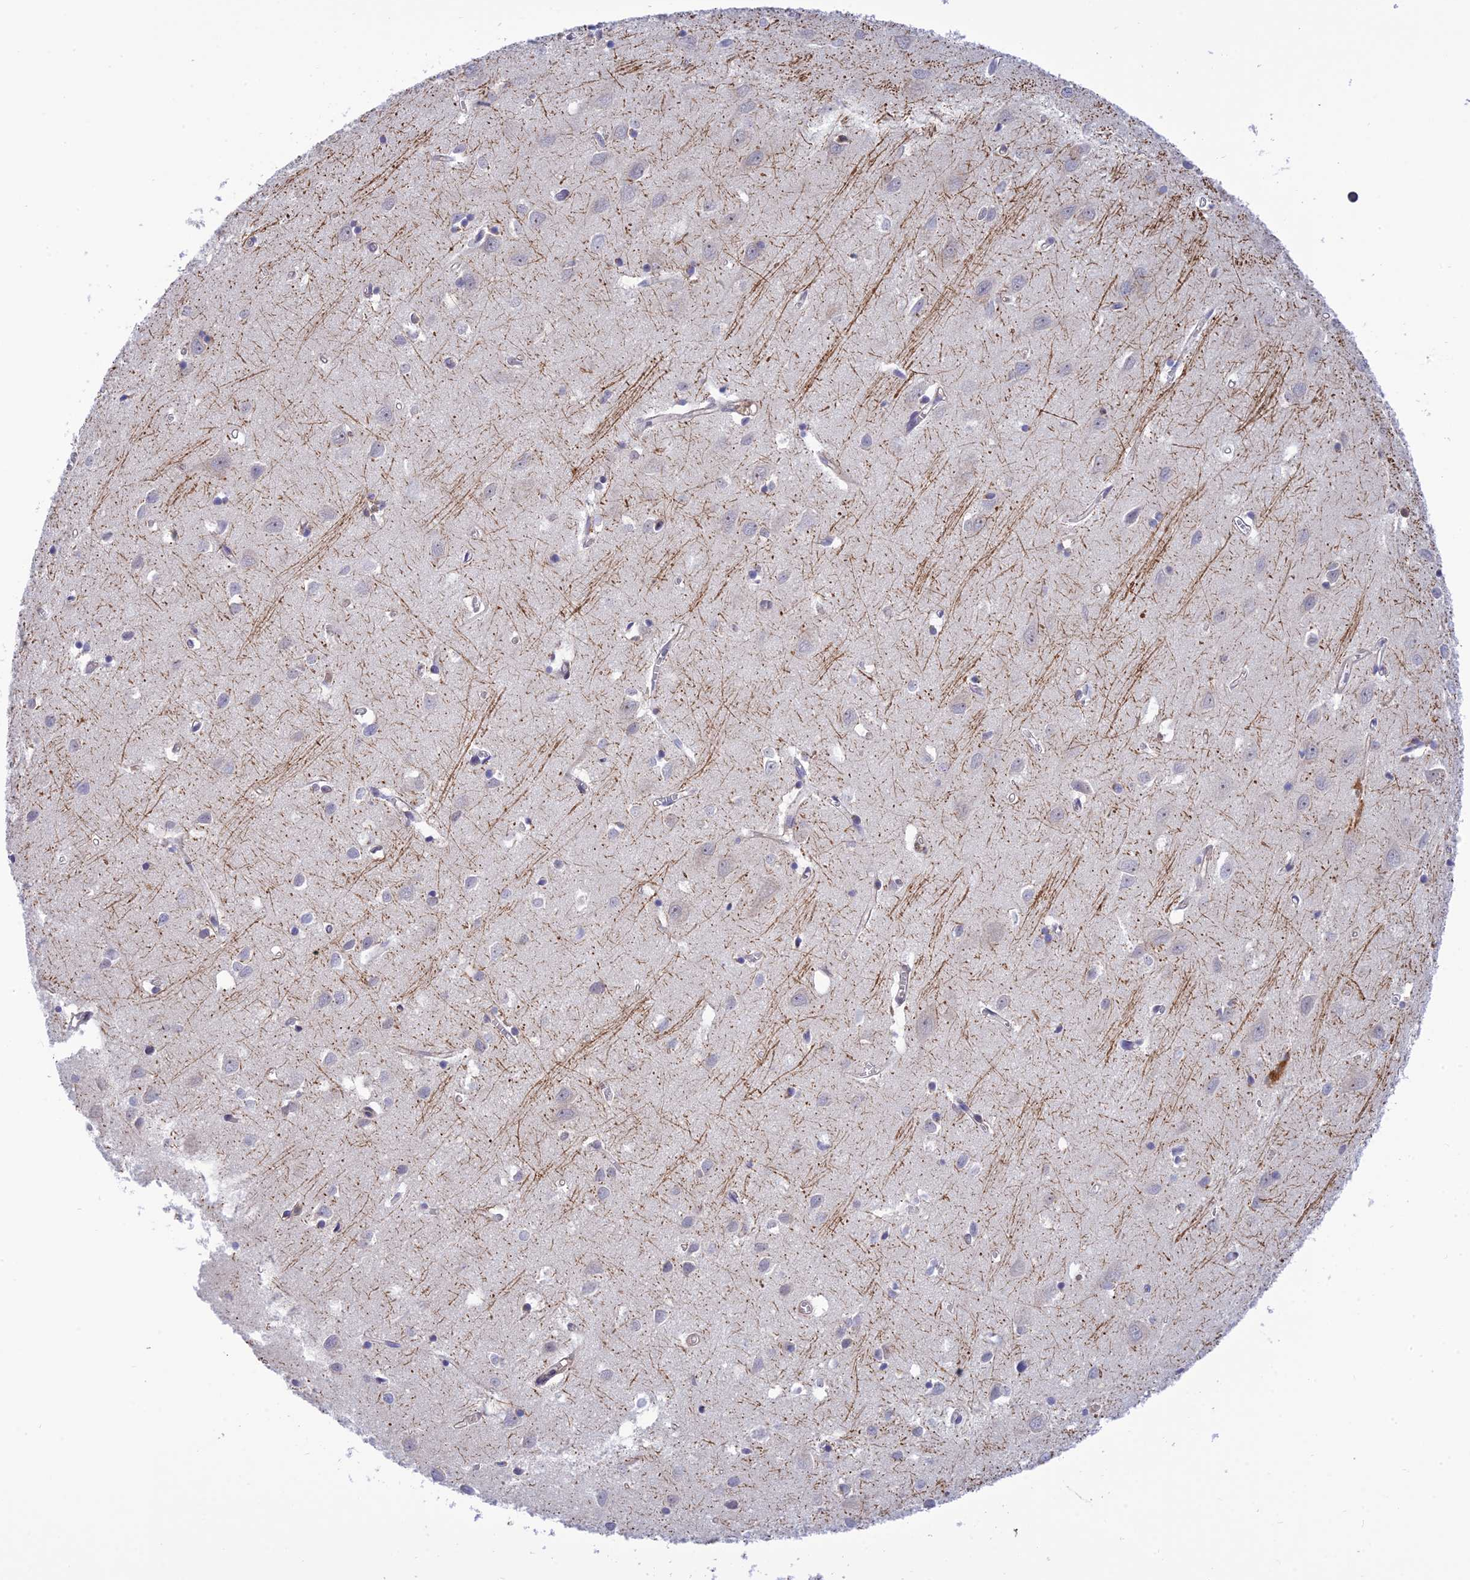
{"staining": {"intensity": "negative", "quantity": "none", "location": "none"}, "tissue": "cerebral cortex", "cell_type": "Endothelial cells", "image_type": "normal", "snomed": [{"axis": "morphology", "description": "Normal tissue, NOS"}, {"axis": "topography", "description": "Cerebral cortex"}], "caption": "A histopathology image of cerebral cortex stained for a protein exhibits no brown staining in endothelial cells.", "gene": "TCEA1", "patient": {"sex": "female", "age": 64}}